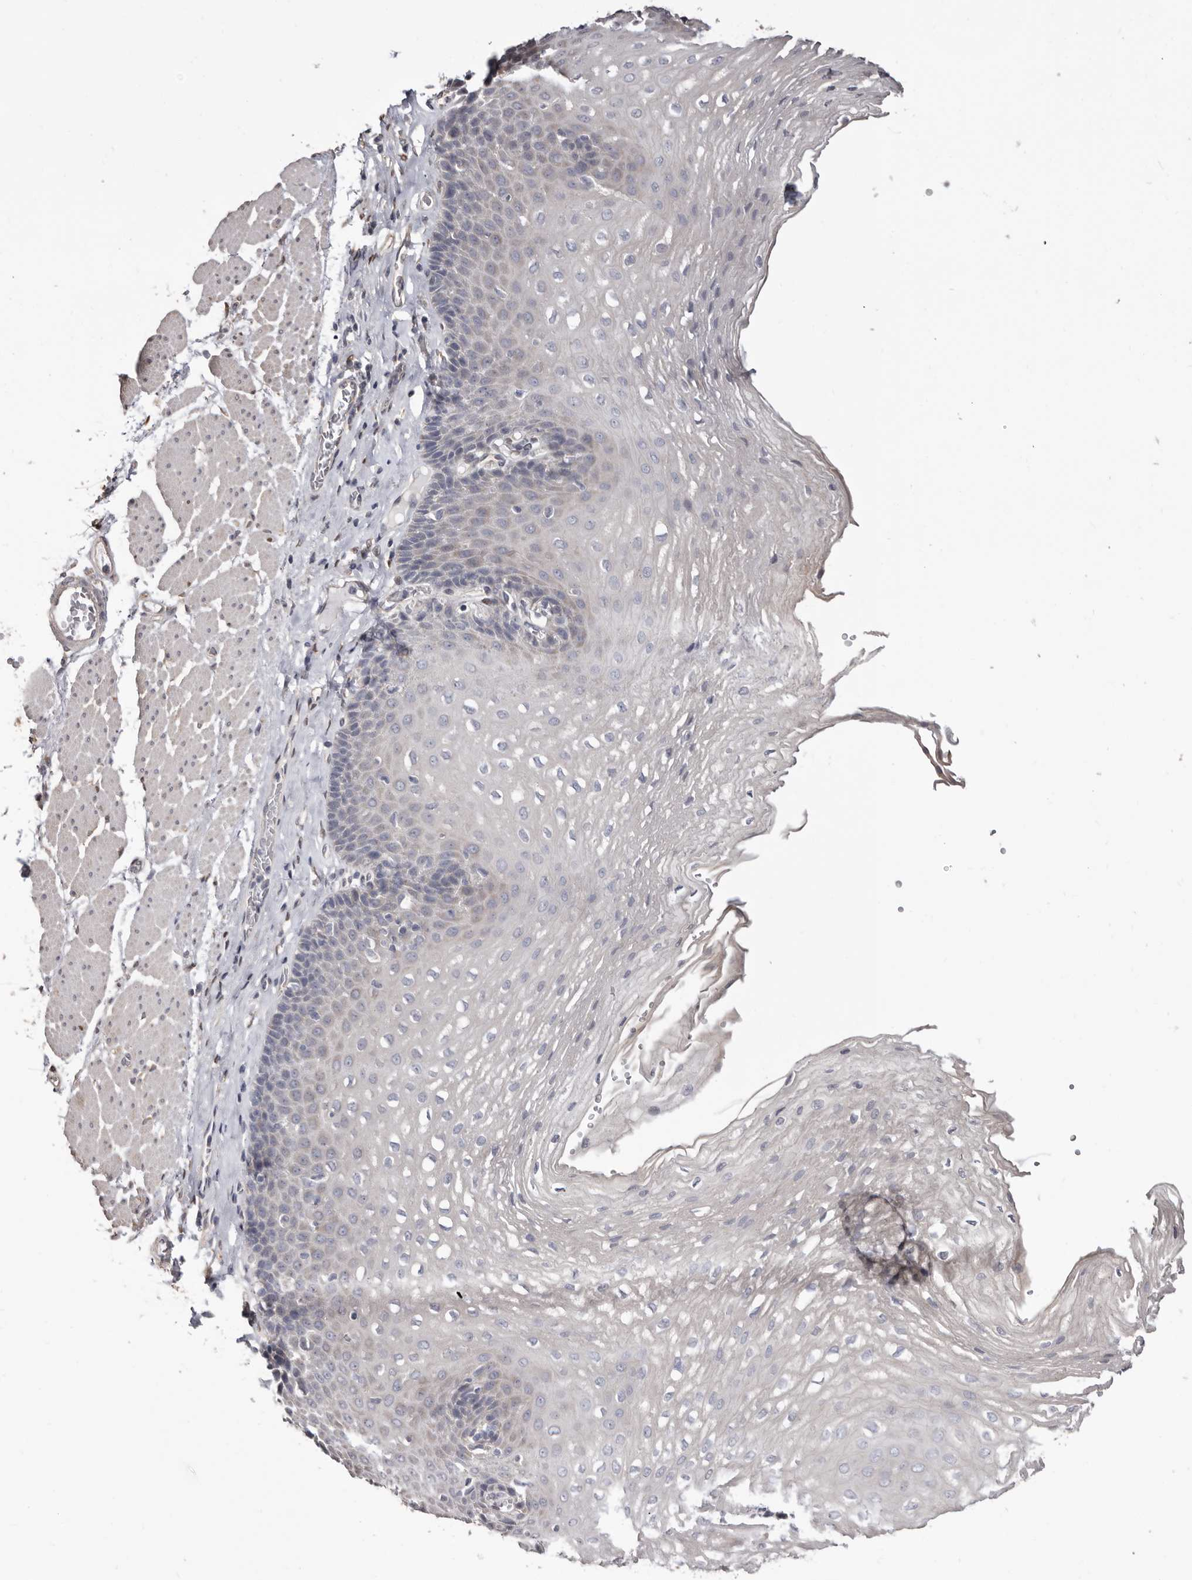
{"staining": {"intensity": "negative", "quantity": "none", "location": "none"}, "tissue": "esophagus", "cell_type": "Squamous epithelial cells", "image_type": "normal", "snomed": [{"axis": "morphology", "description": "Normal tissue, NOS"}, {"axis": "topography", "description": "Esophagus"}], "caption": "Immunohistochemistry of unremarkable esophagus shows no positivity in squamous epithelial cells.", "gene": "KHDRBS2", "patient": {"sex": "female", "age": 66}}